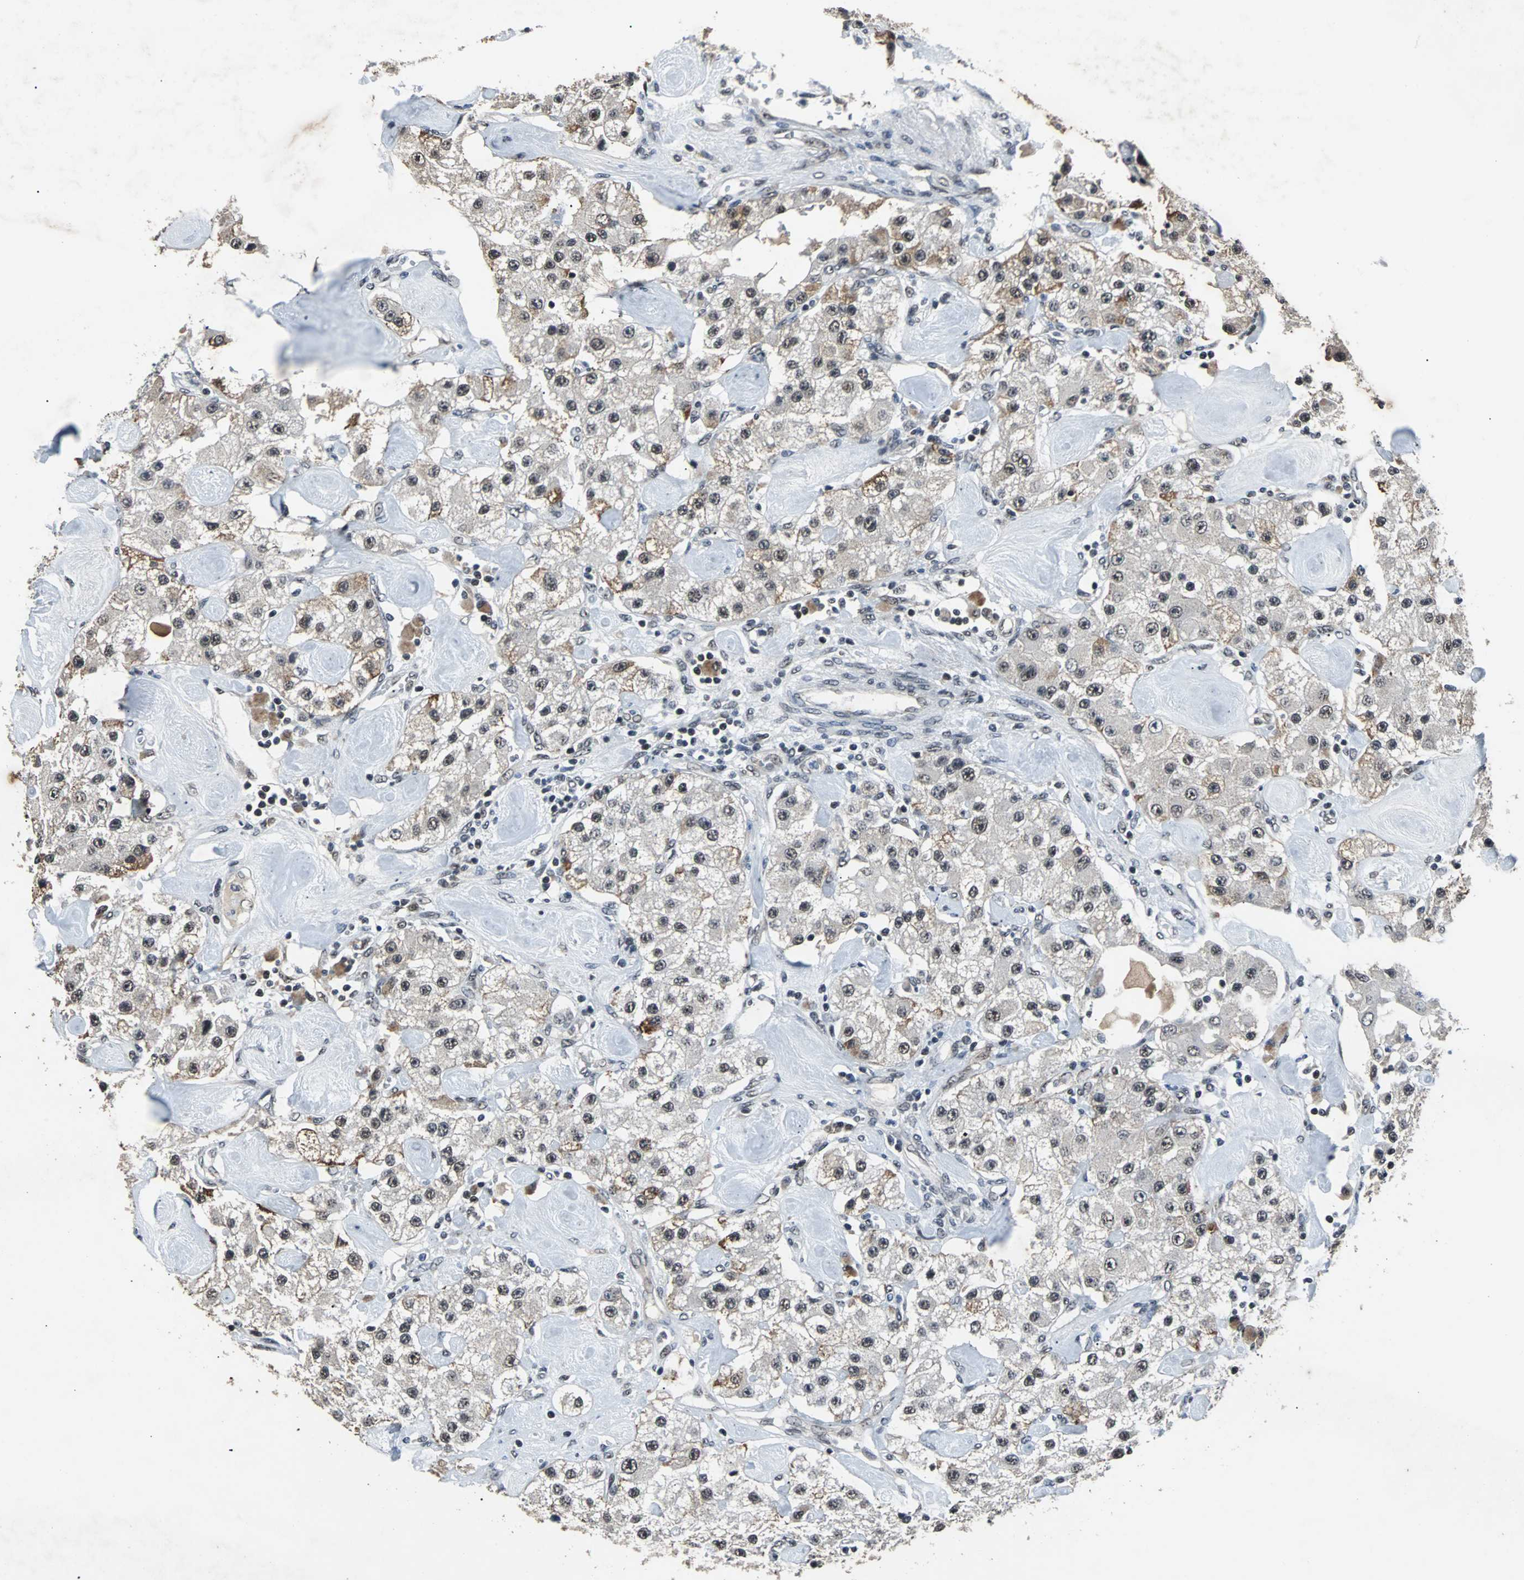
{"staining": {"intensity": "weak", "quantity": "<25%", "location": "cytoplasmic/membranous,nuclear"}, "tissue": "carcinoid", "cell_type": "Tumor cells", "image_type": "cancer", "snomed": [{"axis": "morphology", "description": "Carcinoid, malignant, NOS"}, {"axis": "topography", "description": "Pancreas"}], "caption": "Human malignant carcinoid stained for a protein using immunohistochemistry demonstrates no staining in tumor cells.", "gene": "USP28", "patient": {"sex": "male", "age": 41}}